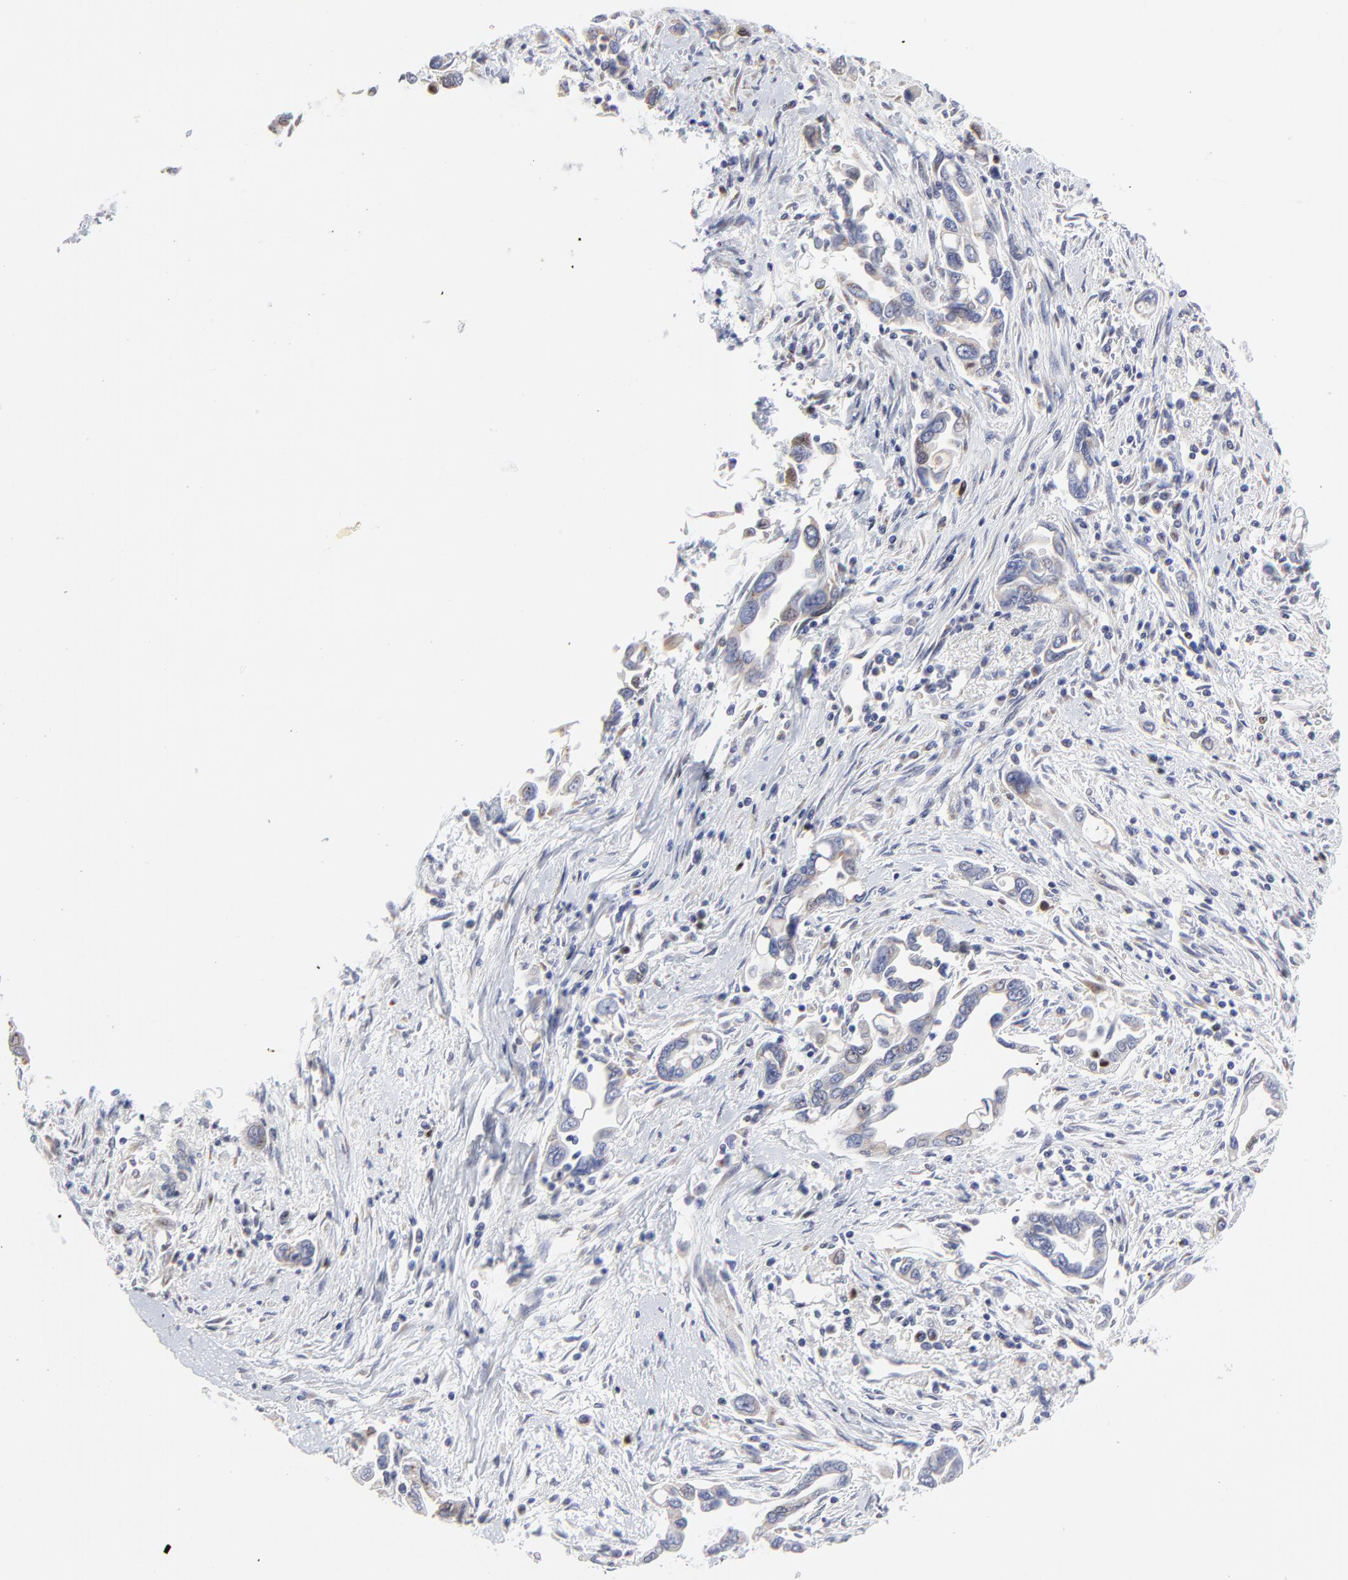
{"staining": {"intensity": "weak", "quantity": "<25%", "location": "cytoplasmic/membranous"}, "tissue": "pancreatic cancer", "cell_type": "Tumor cells", "image_type": "cancer", "snomed": [{"axis": "morphology", "description": "Adenocarcinoma, NOS"}, {"axis": "topography", "description": "Pancreas"}], "caption": "An IHC micrograph of pancreatic cancer is shown. There is no staining in tumor cells of pancreatic cancer.", "gene": "NCAPH", "patient": {"sex": "female", "age": 57}}